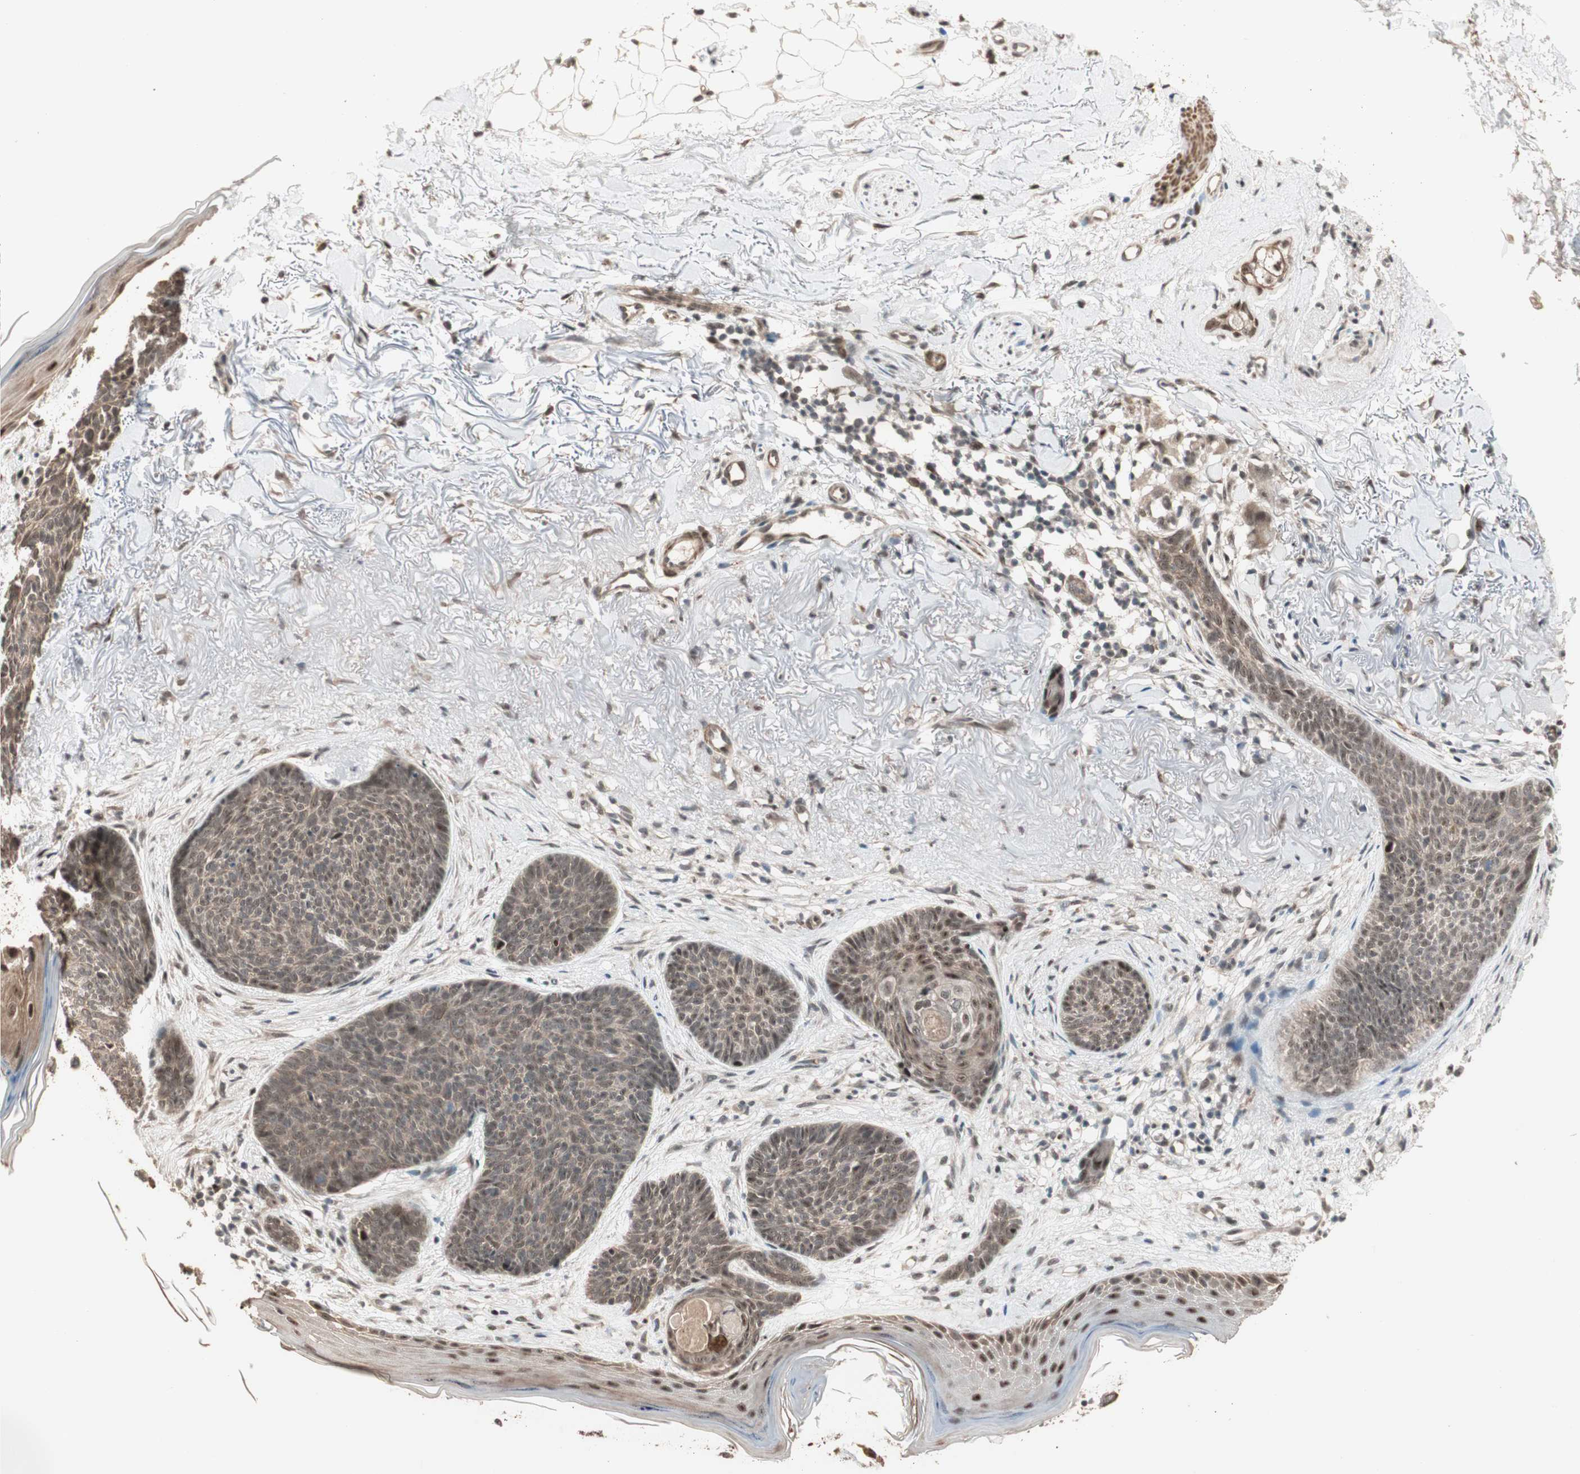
{"staining": {"intensity": "weak", "quantity": ">75%", "location": "cytoplasmic/membranous,nuclear"}, "tissue": "skin cancer", "cell_type": "Tumor cells", "image_type": "cancer", "snomed": [{"axis": "morphology", "description": "Normal tissue, NOS"}, {"axis": "morphology", "description": "Basal cell carcinoma"}, {"axis": "topography", "description": "Skin"}], "caption": "Weak cytoplasmic/membranous and nuclear positivity is present in approximately >75% of tumor cells in skin basal cell carcinoma. Using DAB (3,3'-diaminobenzidine) (brown) and hematoxylin (blue) stains, captured at high magnification using brightfield microscopy.", "gene": "ZSCAN31", "patient": {"sex": "female", "age": 70}}